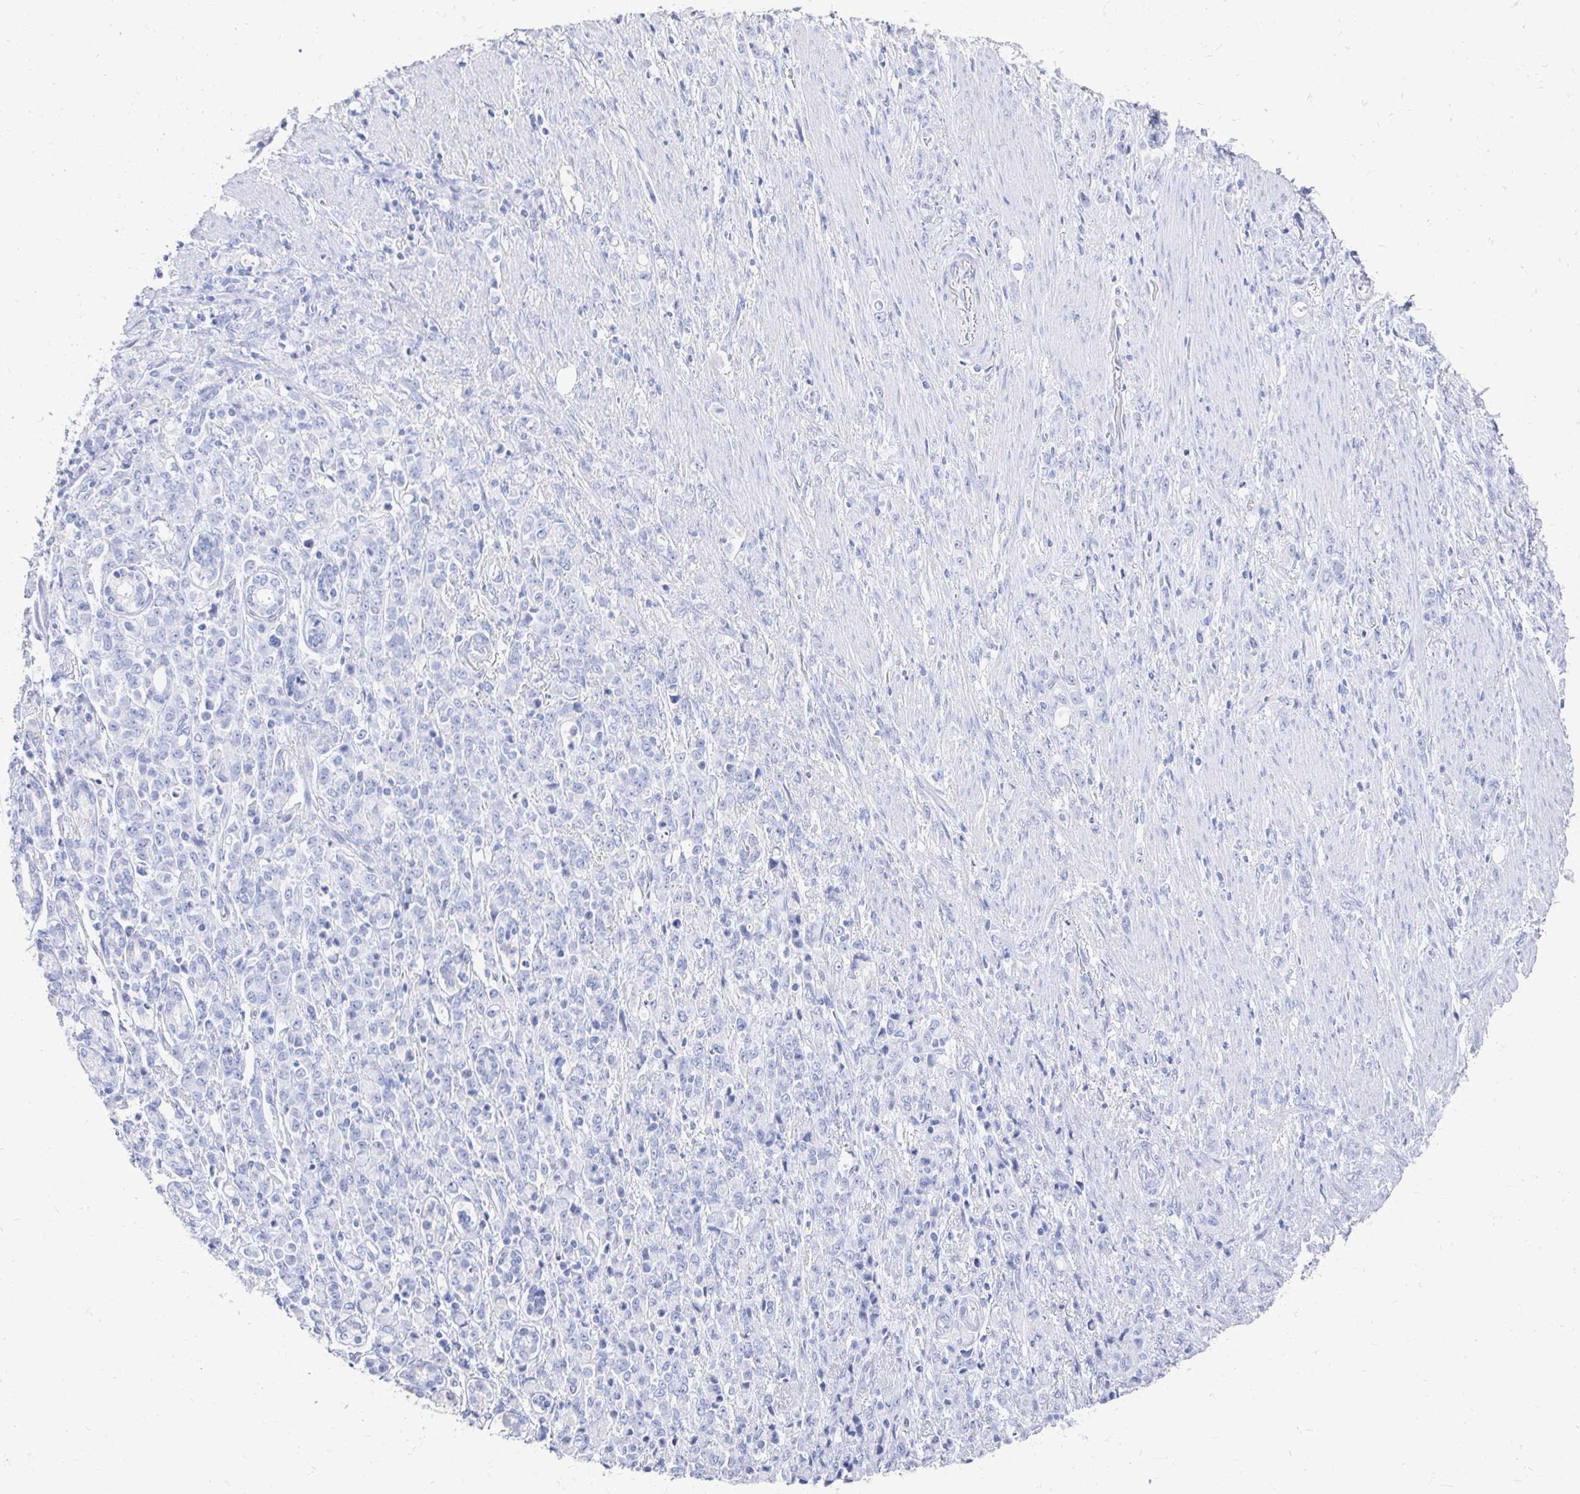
{"staining": {"intensity": "negative", "quantity": "none", "location": "none"}, "tissue": "stomach cancer", "cell_type": "Tumor cells", "image_type": "cancer", "snomed": [{"axis": "morphology", "description": "Adenocarcinoma, NOS"}, {"axis": "topography", "description": "Stomach"}], "caption": "Protein analysis of stomach cancer reveals no significant expression in tumor cells.", "gene": "CST6", "patient": {"sex": "female", "age": 79}}